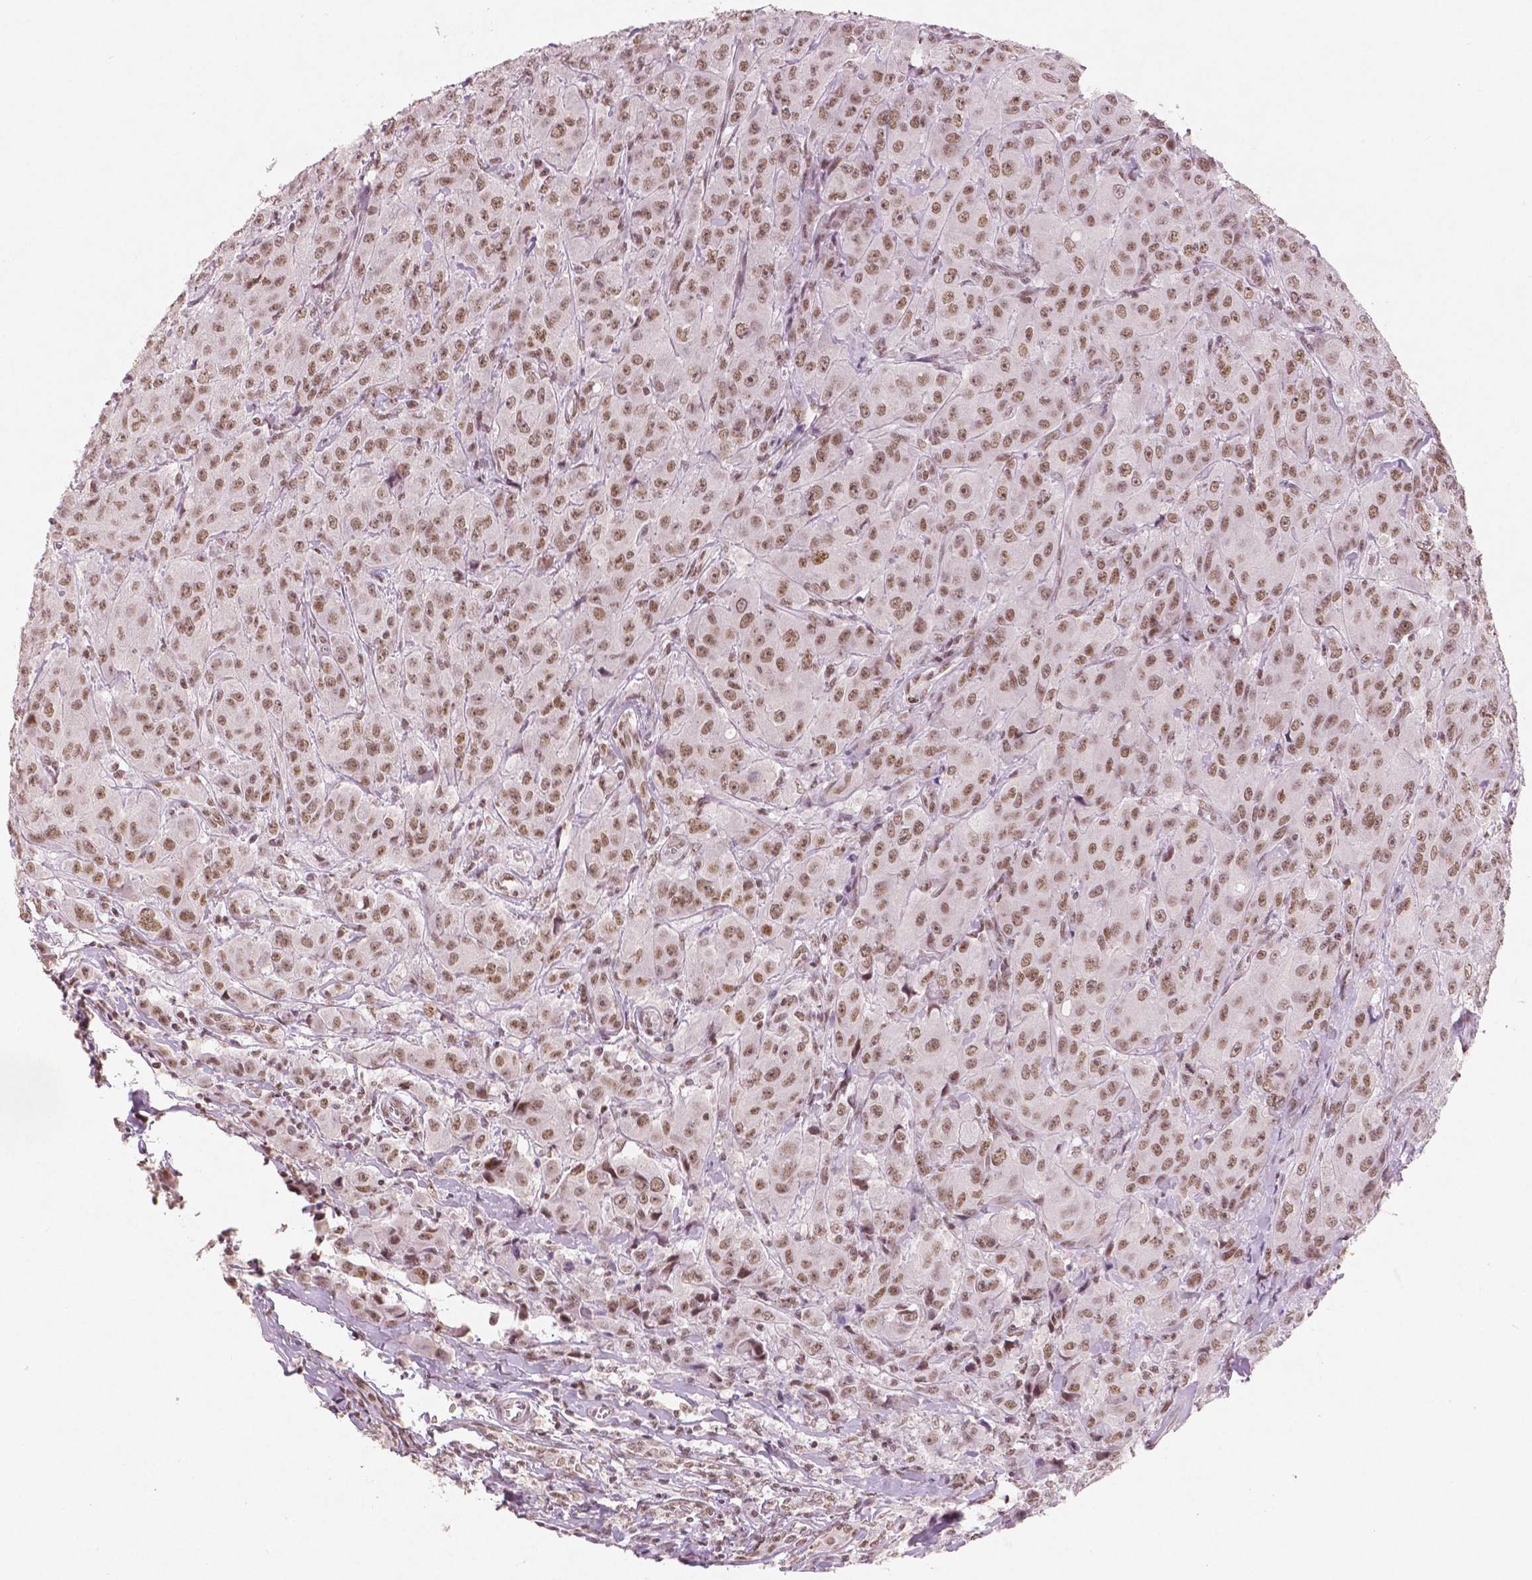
{"staining": {"intensity": "moderate", "quantity": ">75%", "location": "nuclear"}, "tissue": "breast cancer", "cell_type": "Tumor cells", "image_type": "cancer", "snomed": [{"axis": "morphology", "description": "Duct carcinoma"}, {"axis": "topography", "description": "Breast"}], "caption": "The histopathology image displays staining of intraductal carcinoma (breast), revealing moderate nuclear protein positivity (brown color) within tumor cells. The staining was performed using DAB to visualize the protein expression in brown, while the nuclei were stained in blue with hematoxylin (Magnification: 20x).", "gene": "BRD4", "patient": {"sex": "female", "age": 43}}